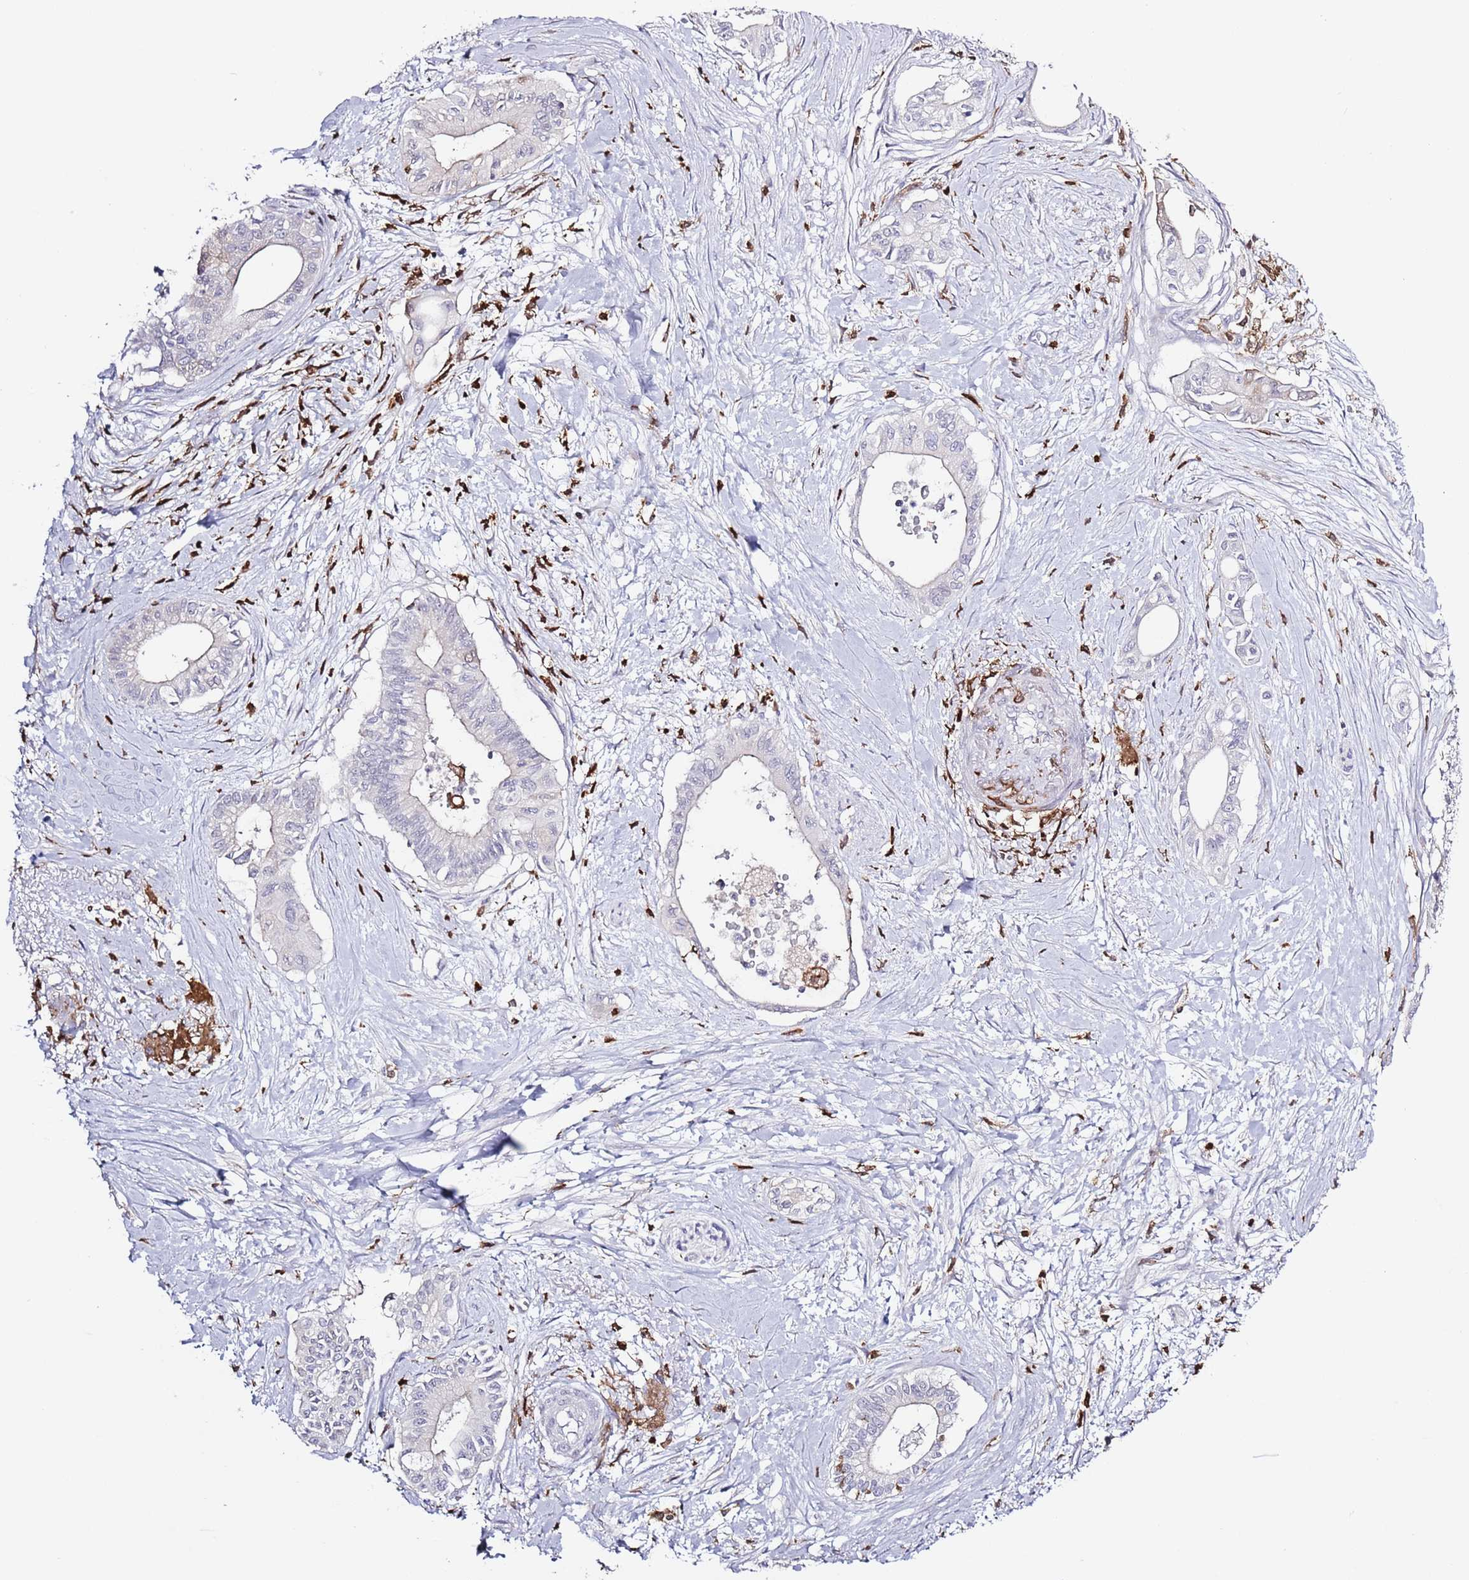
{"staining": {"intensity": "negative", "quantity": "none", "location": "none"}, "tissue": "pancreatic cancer", "cell_type": "Tumor cells", "image_type": "cancer", "snomed": [{"axis": "morphology", "description": "Adenocarcinoma, NOS"}, {"axis": "topography", "description": "Pancreas"}], "caption": "Pancreatic cancer stained for a protein using immunohistochemistry (IHC) shows no staining tumor cells.", "gene": "LPXN", "patient": {"sex": "male", "age": 78}}